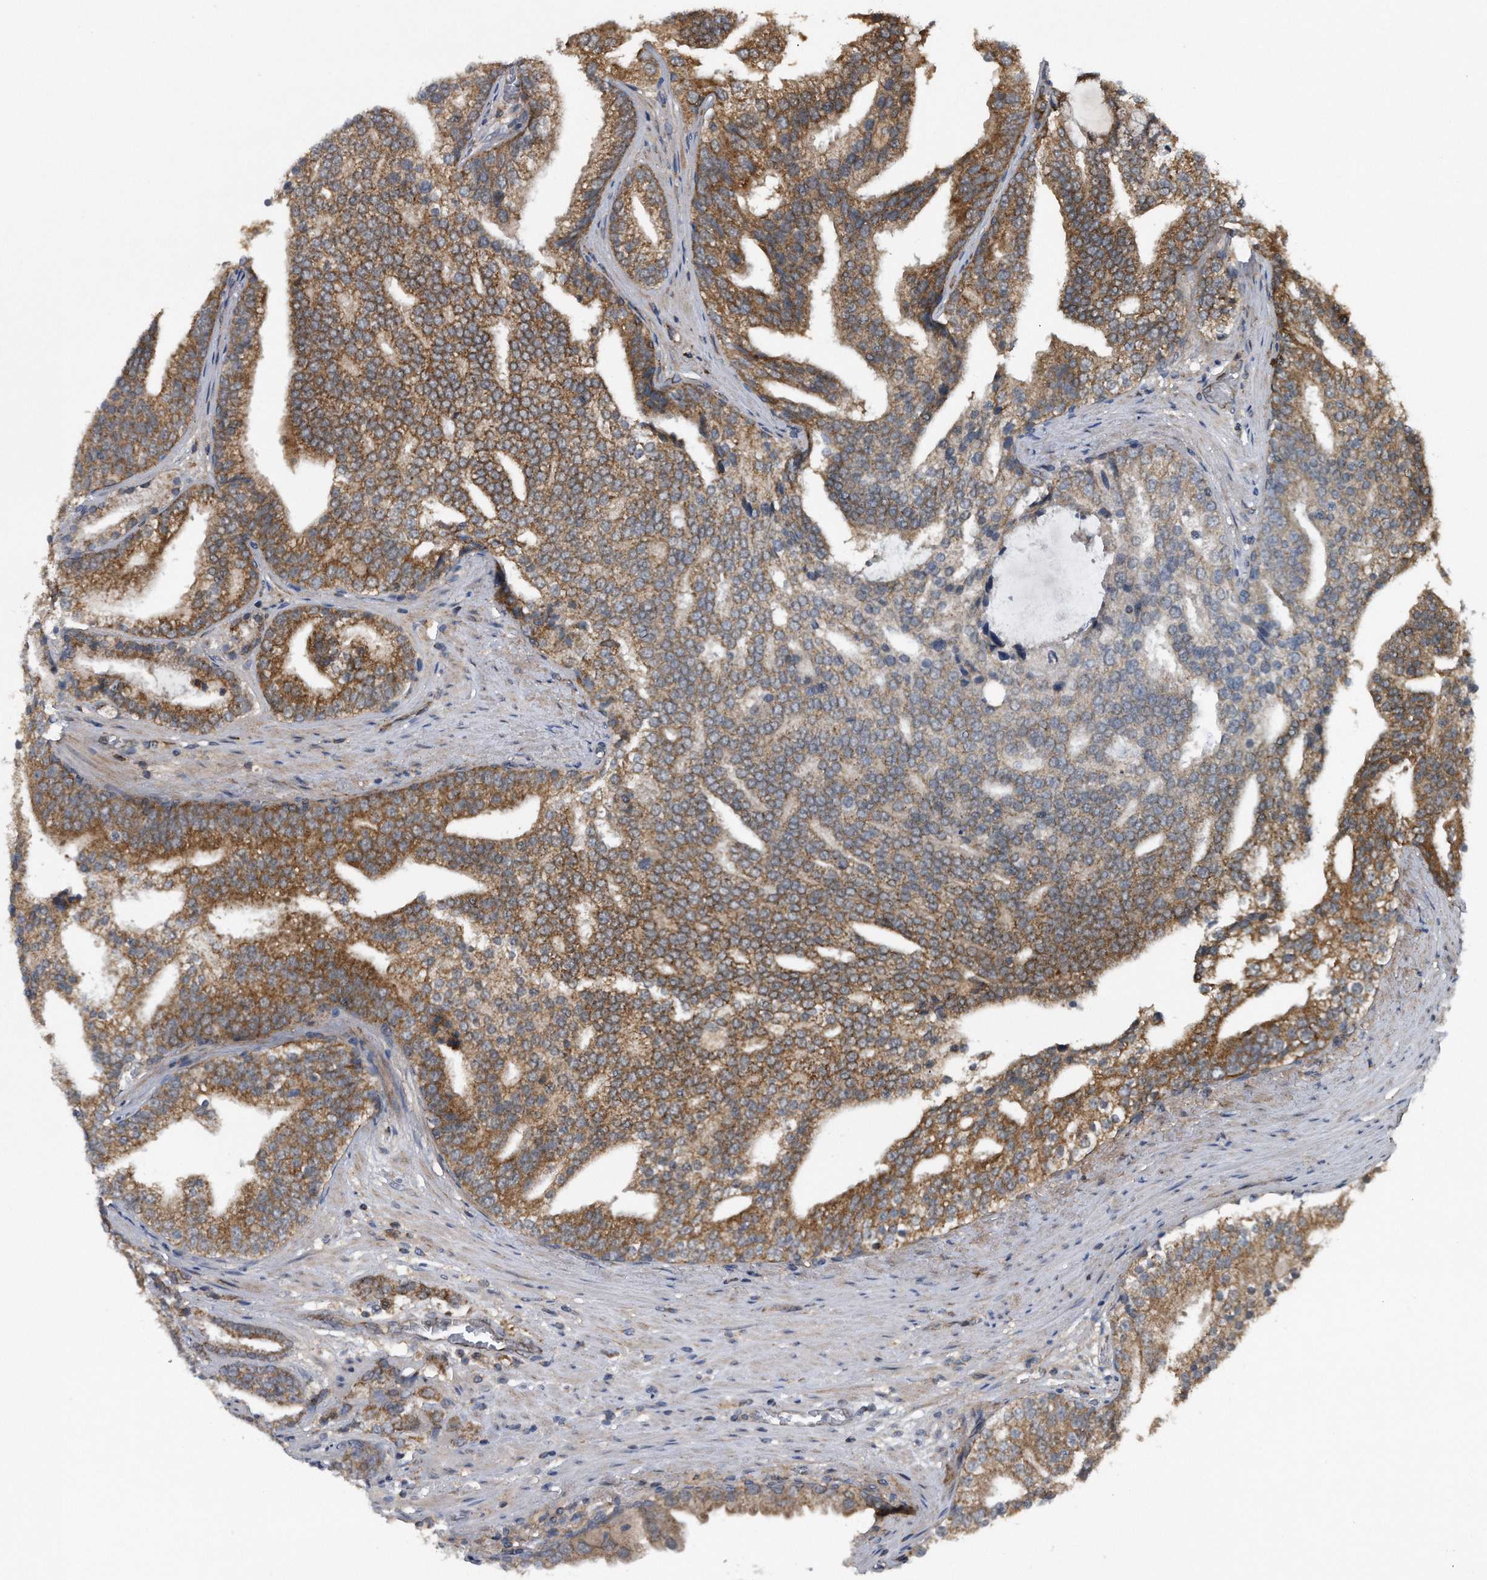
{"staining": {"intensity": "moderate", "quantity": ">75%", "location": "cytoplasmic/membranous"}, "tissue": "prostate cancer", "cell_type": "Tumor cells", "image_type": "cancer", "snomed": [{"axis": "morphology", "description": "Adenocarcinoma, Low grade"}, {"axis": "topography", "description": "Prostate"}], "caption": "There is medium levels of moderate cytoplasmic/membranous positivity in tumor cells of adenocarcinoma (low-grade) (prostate), as demonstrated by immunohistochemical staining (brown color).", "gene": "ALPK2", "patient": {"sex": "male", "age": 67}}